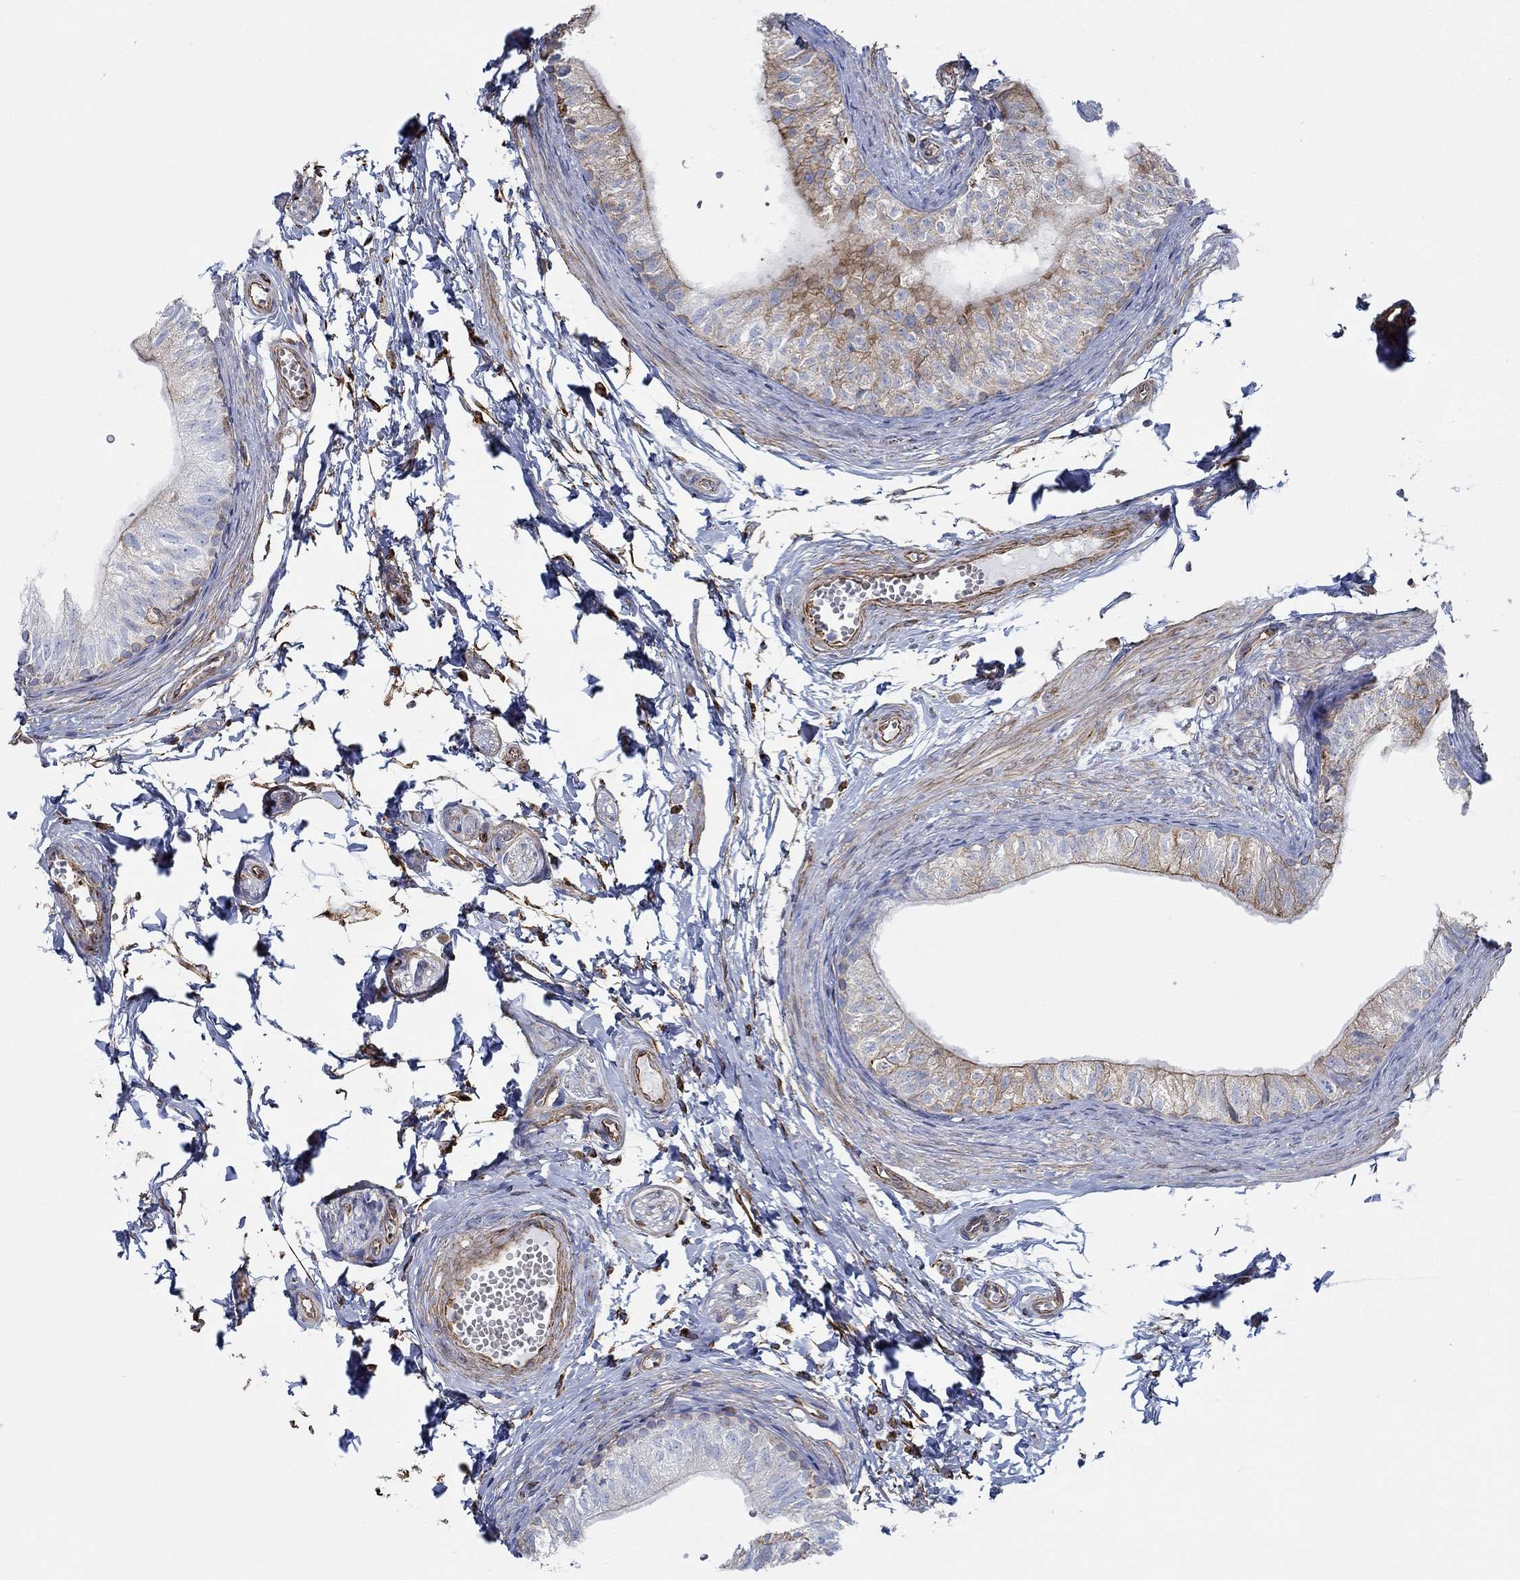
{"staining": {"intensity": "strong", "quantity": "<25%", "location": "cytoplasmic/membranous"}, "tissue": "epididymis", "cell_type": "Glandular cells", "image_type": "normal", "snomed": [{"axis": "morphology", "description": "Normal tissue, NOS"}, {"axis": "topography", "description": "Epididymis"}], "caption": "Immunohistochemical staining of unremarkable epididymis exhibits <25% levels of strong cytoplasmic/membranous protein positivity in about <25% of glandular cells. Nuclei are stained in blue.", "gene": "STC2", "patient": {"sex": "male", "age": 22}}